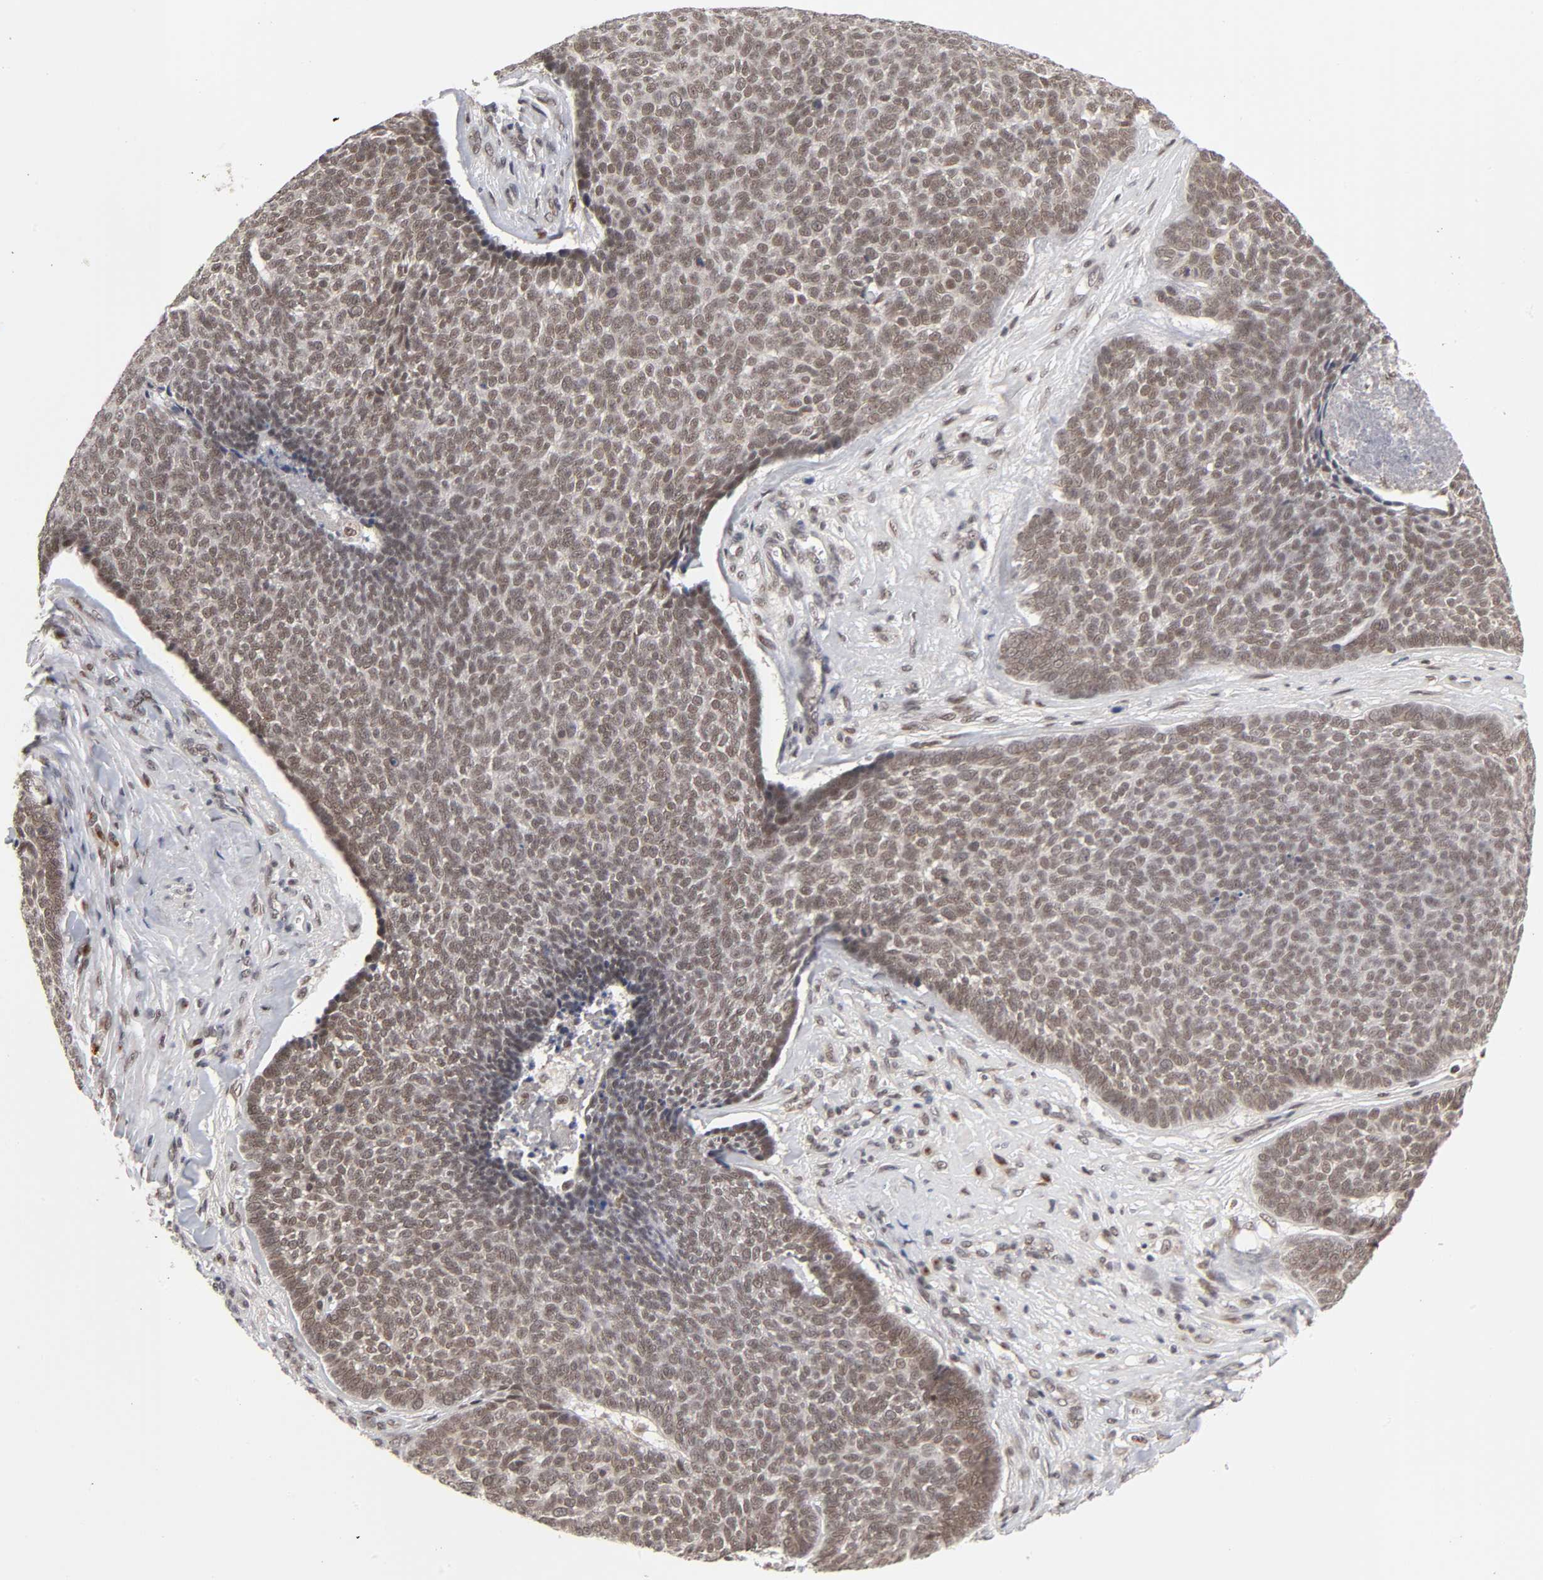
{"staining": {"intensity": "moderate", "quantity": ">75%", "location": "nuclear"}, "tissue": "skin cancer", "cell_type": "Tumor cells", "image_type": "cancer", "snomed": [{"axis": "morphology", "description": "Basal cell carcinoma"}, {"axis": "topography", "description": "Skin"}], "caption": "The image reveals a brown stain indicating the presence of a protein in the nuclear of tumor cells in skin cancer (basal cell carcinoma). The staining is performed using DAB brown chromogen to label protein expression. The nuclei are counter-stained blue using hematoxylin.", "gene": "EP300", "patient": {"sex": "male", "age": 84}}